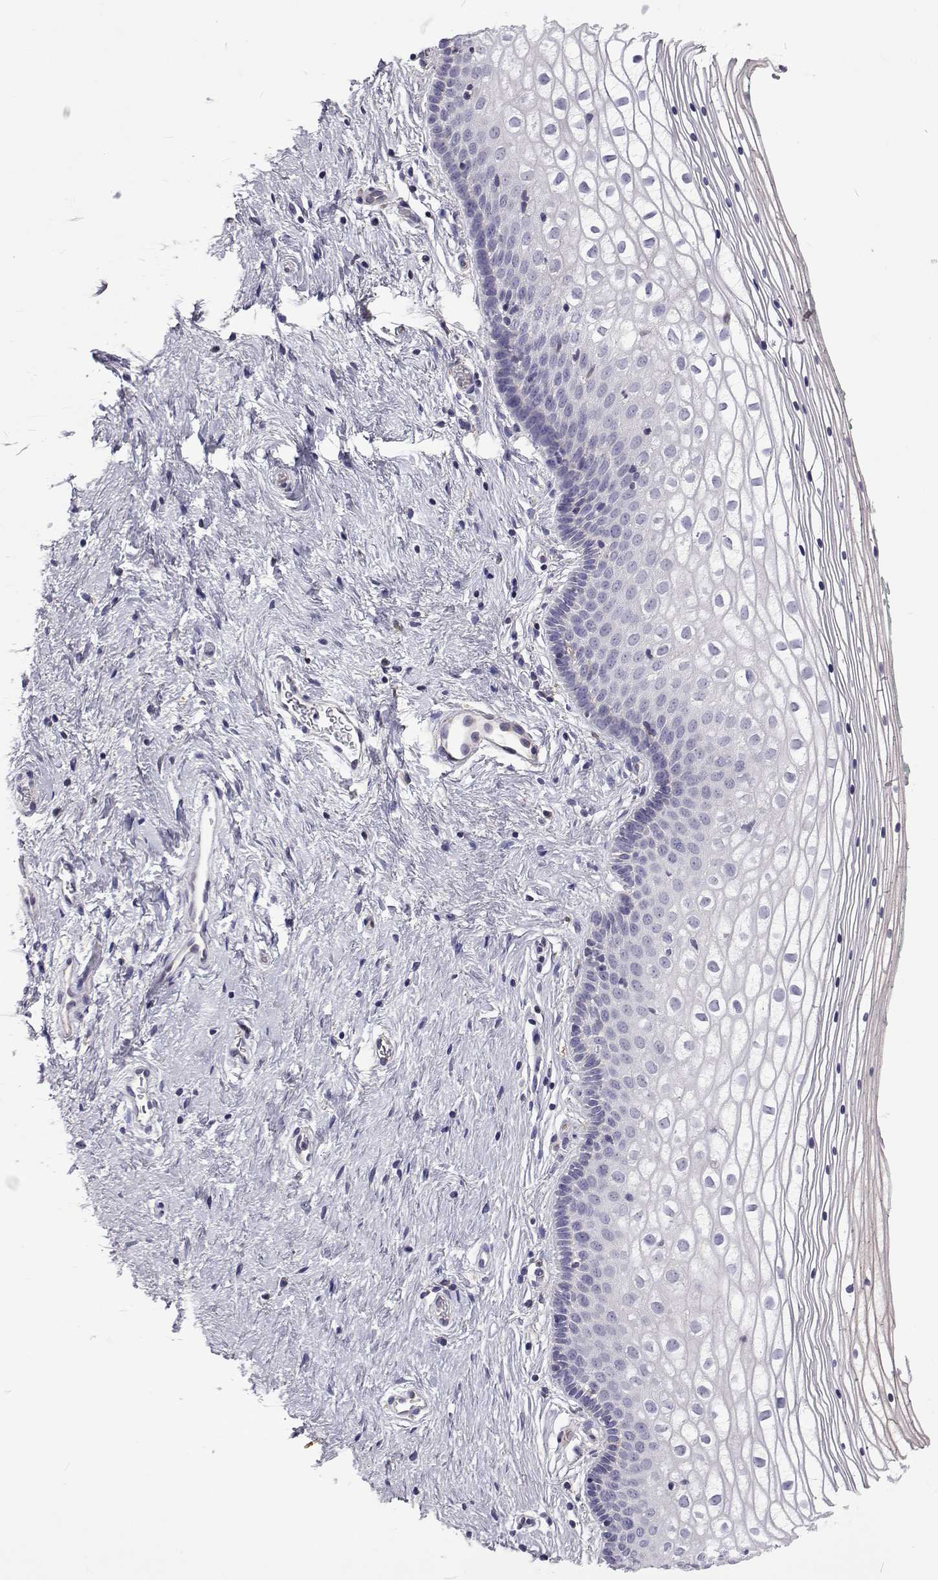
{"staining": {"intensity": "negative", "quantity": "none", "location": "none"}, "tissue": "vagina", "cell_type": "Squamous epithelial cells", "image_type": "normal", "snomed": [{"axis": "morphology", "description": "Normal tissue, NOS"}, {"axis": "topography", "description": "Vagina"}], "caption": "An immunohistochemistry (IHC) histopathology image of normal vagina is shown. There is no staining in squamous epithelial cells of vagina.", "gene": "TCF15", "patient": {"sex": "female", "age": 36}}